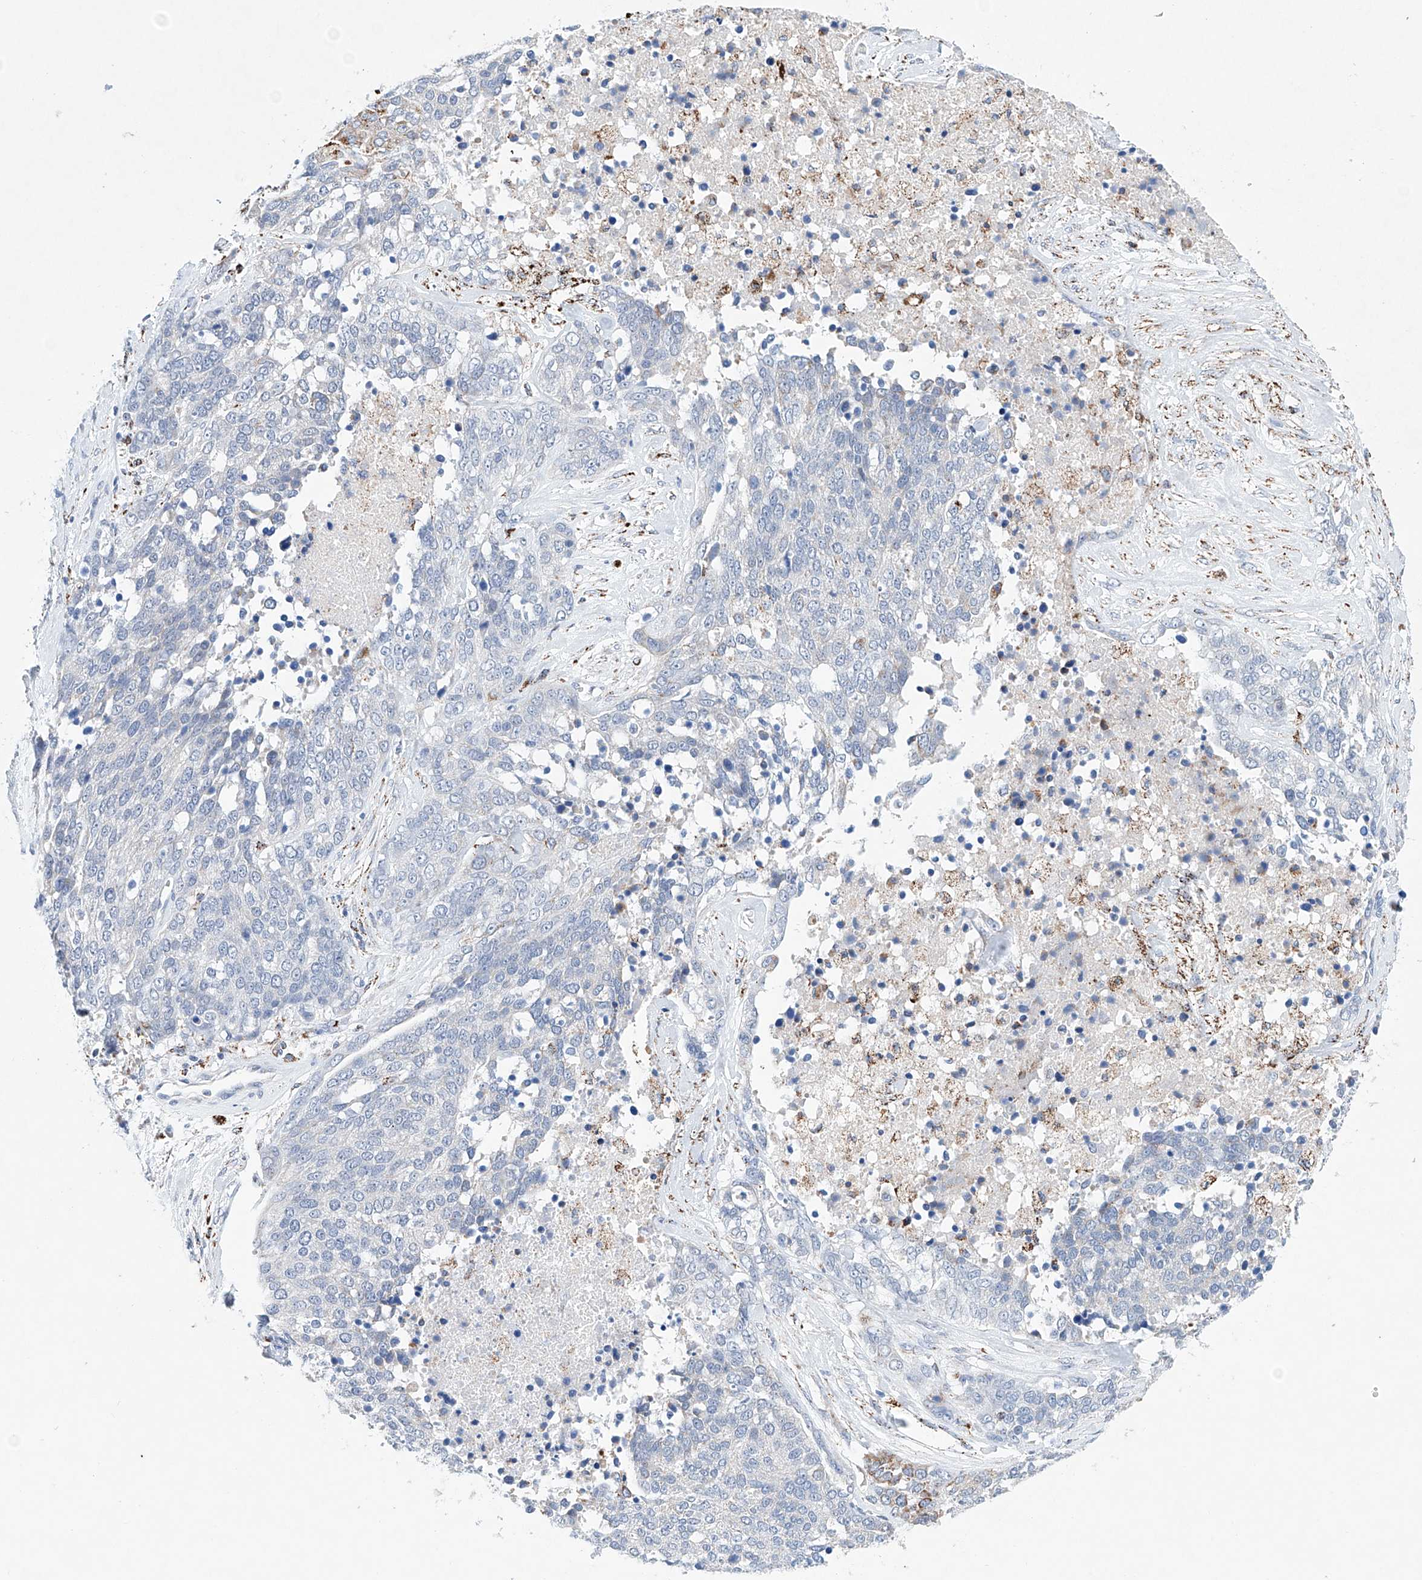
{"staining": {"intensity": "negative", "quantity": "none", "location": "none"}, "tissue": "ovarian cancer", "cell_type": "Tumor cells", "image_type": "cancer", "snomed": [{"axis": "morphology", "description": "Cystadenocarcinoma, serous, NOS"}, {"axis": "topography", "description": "Ovary"}], "caption": "This is an IHC image of human serous cystadenocarcinoma (ovarian). There is no expression in tumor cells.", "gene": "NRROS", "patient": {"sex": "female", "age": 44}}